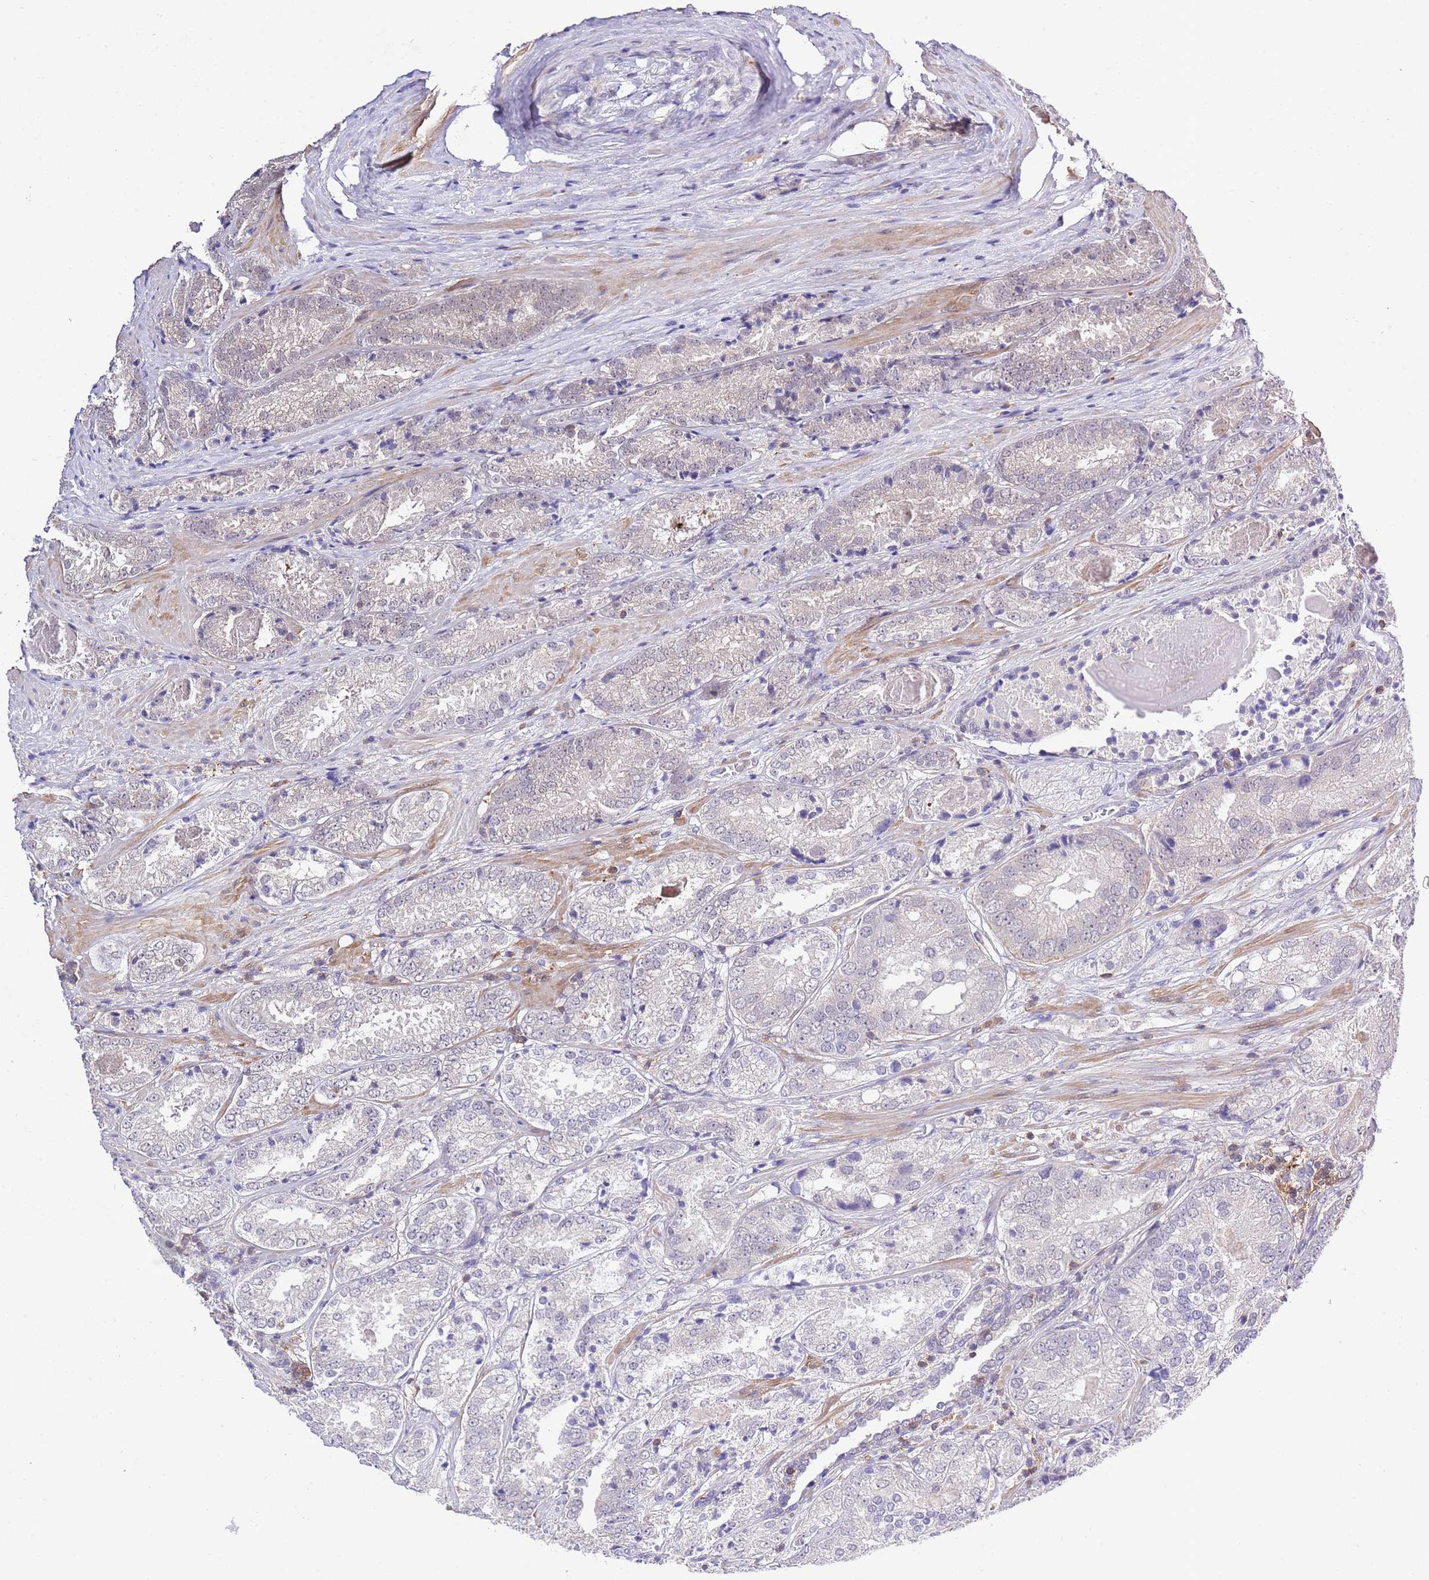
{"staining": {"intensity": "negative", "quantity": "none", "location": "none"}, "tissue": "prostate cancer", "cell_type": "Tumor cells", "image_type": "cancer", "snomed": [{"axis": "morphology", "description": "Adenocarcinoma, High grade"}, {"axis": "topography", "description": "Prostate"}], "caption": "Tumor cells are negative for protein expression in human prostate cancer.", "gene": "EFHD1", "patient": {"sex": "male", "age": 63}}